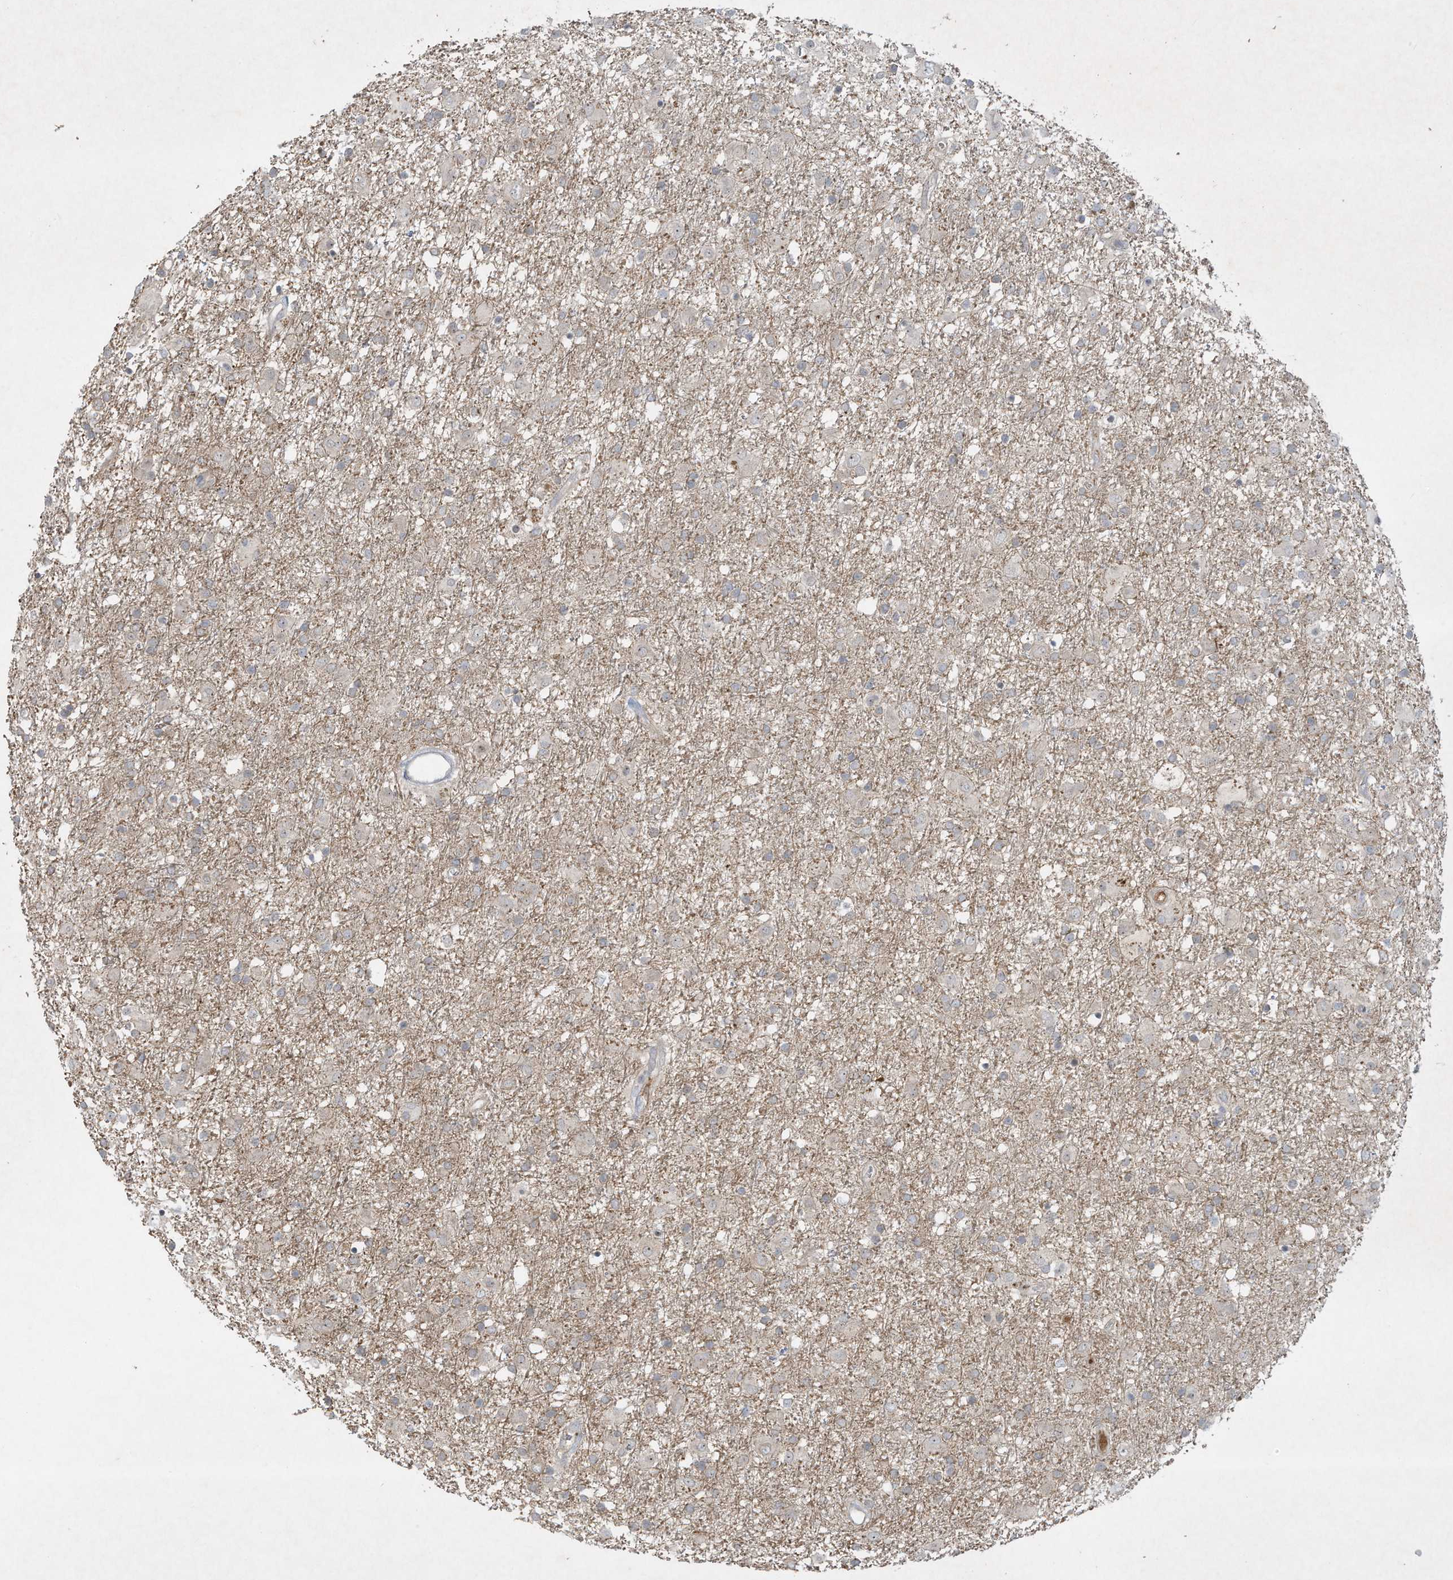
{"staining": {"intensity": "negative", "quantity": "none", "location": "none"}, "tissue": "glioma", "cell_type": "Tumor cells", "image_type": "cancer", "snomed": [{"axis": "morphology", "description": "Glioma, malignant, Low grade"}, {"axis": "topography", "description": "Brain"}], "caption": "Tumor cells are negative for brown protein staining in malignant glioma (low-grade).", "gene": "FETUB", "patient": {"sex": "male", "age": 65}}